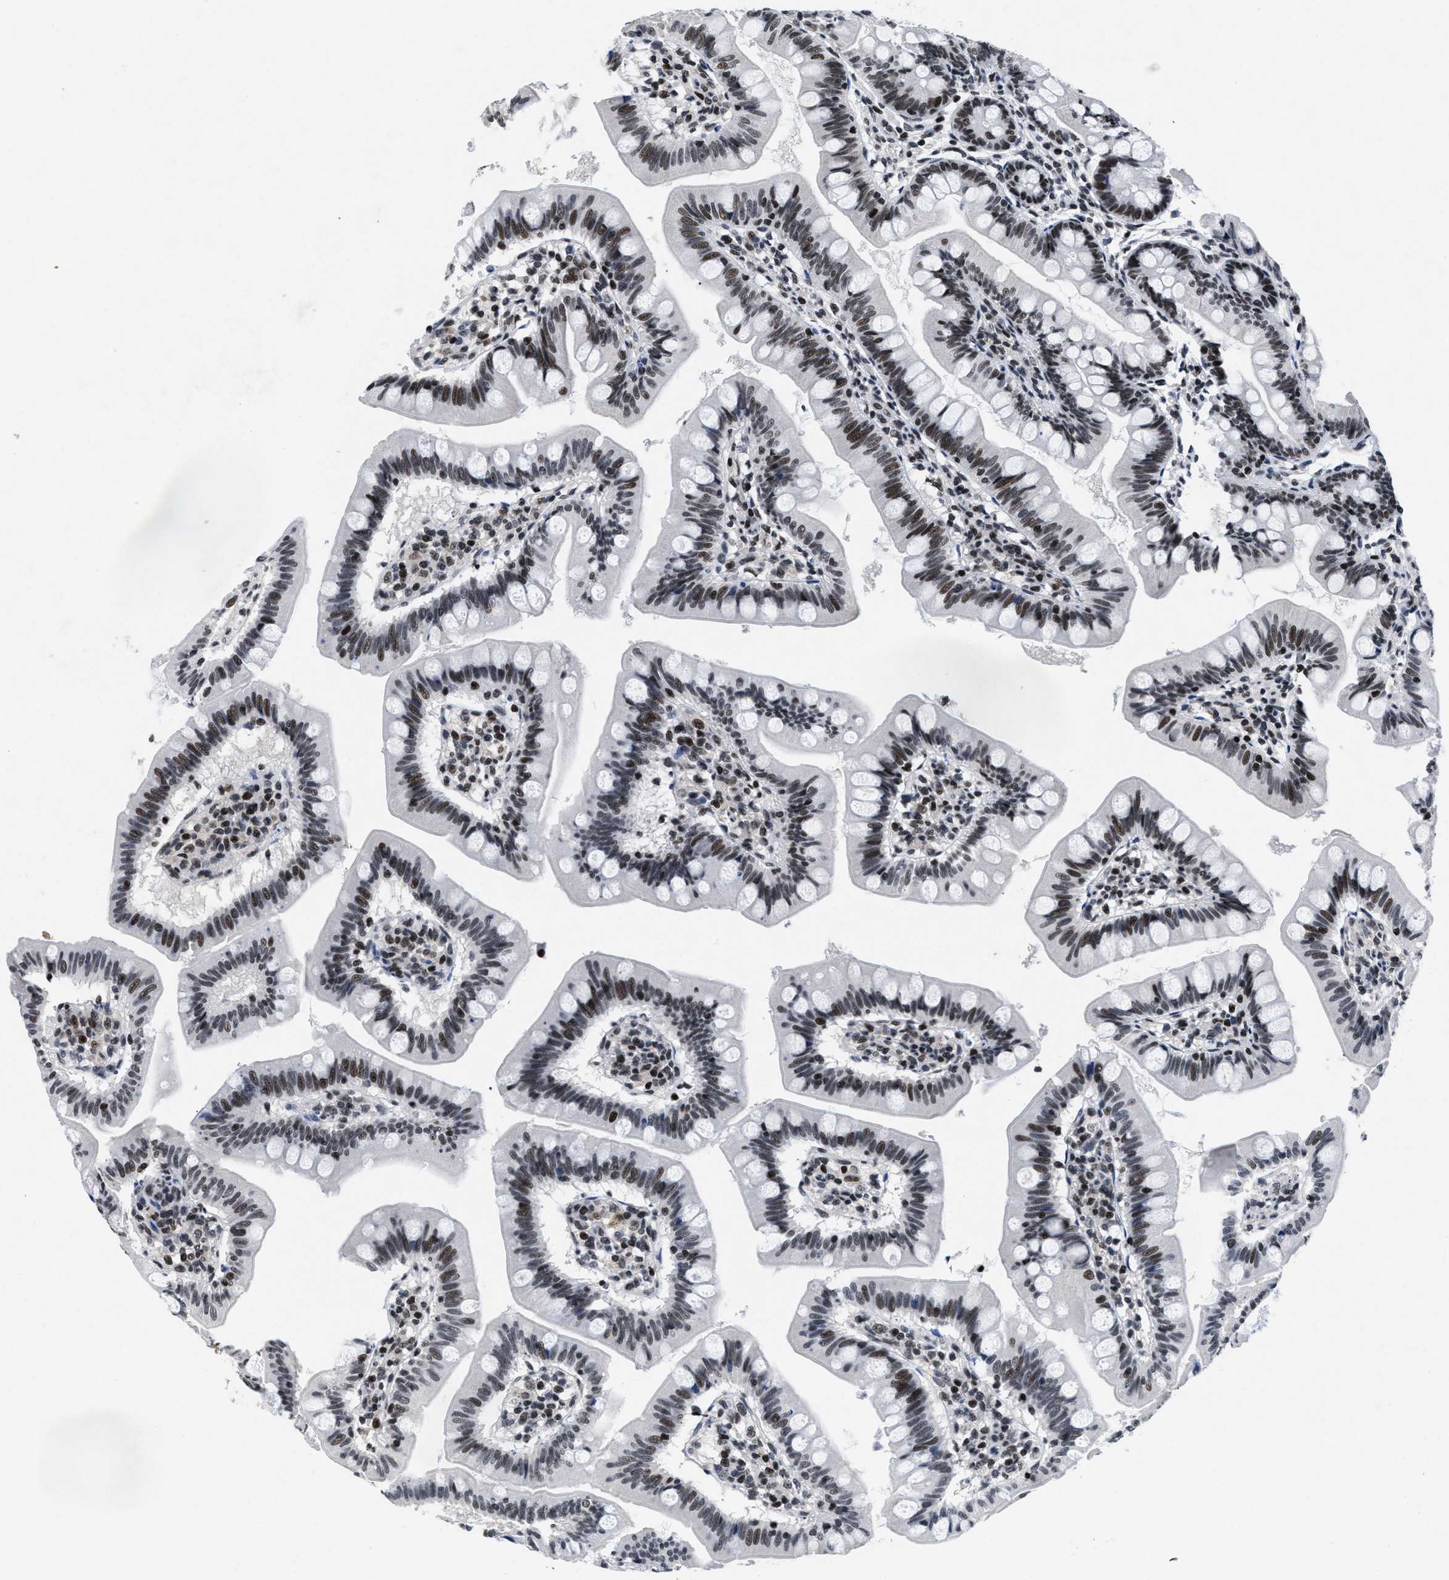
{"staining": {"intensity": "strong", "quantity": "25%-75%", "location": "nuclear"}, "tissue": "small intestine", "cell_type": "Glandular cells", "image_type": "normal", "snomed": [{"axis": "morphology", "description": "Normal tissue, NOS"}, {"axis": "topography", "description": "Small intestine"}], "caption": "Glandular cells demonstrate strong nuclear positivity in about 25%-75% of cells in unremarkable small intestine.", "gene": "WDR81", "patient": {"sex": "male", "age": 7}}